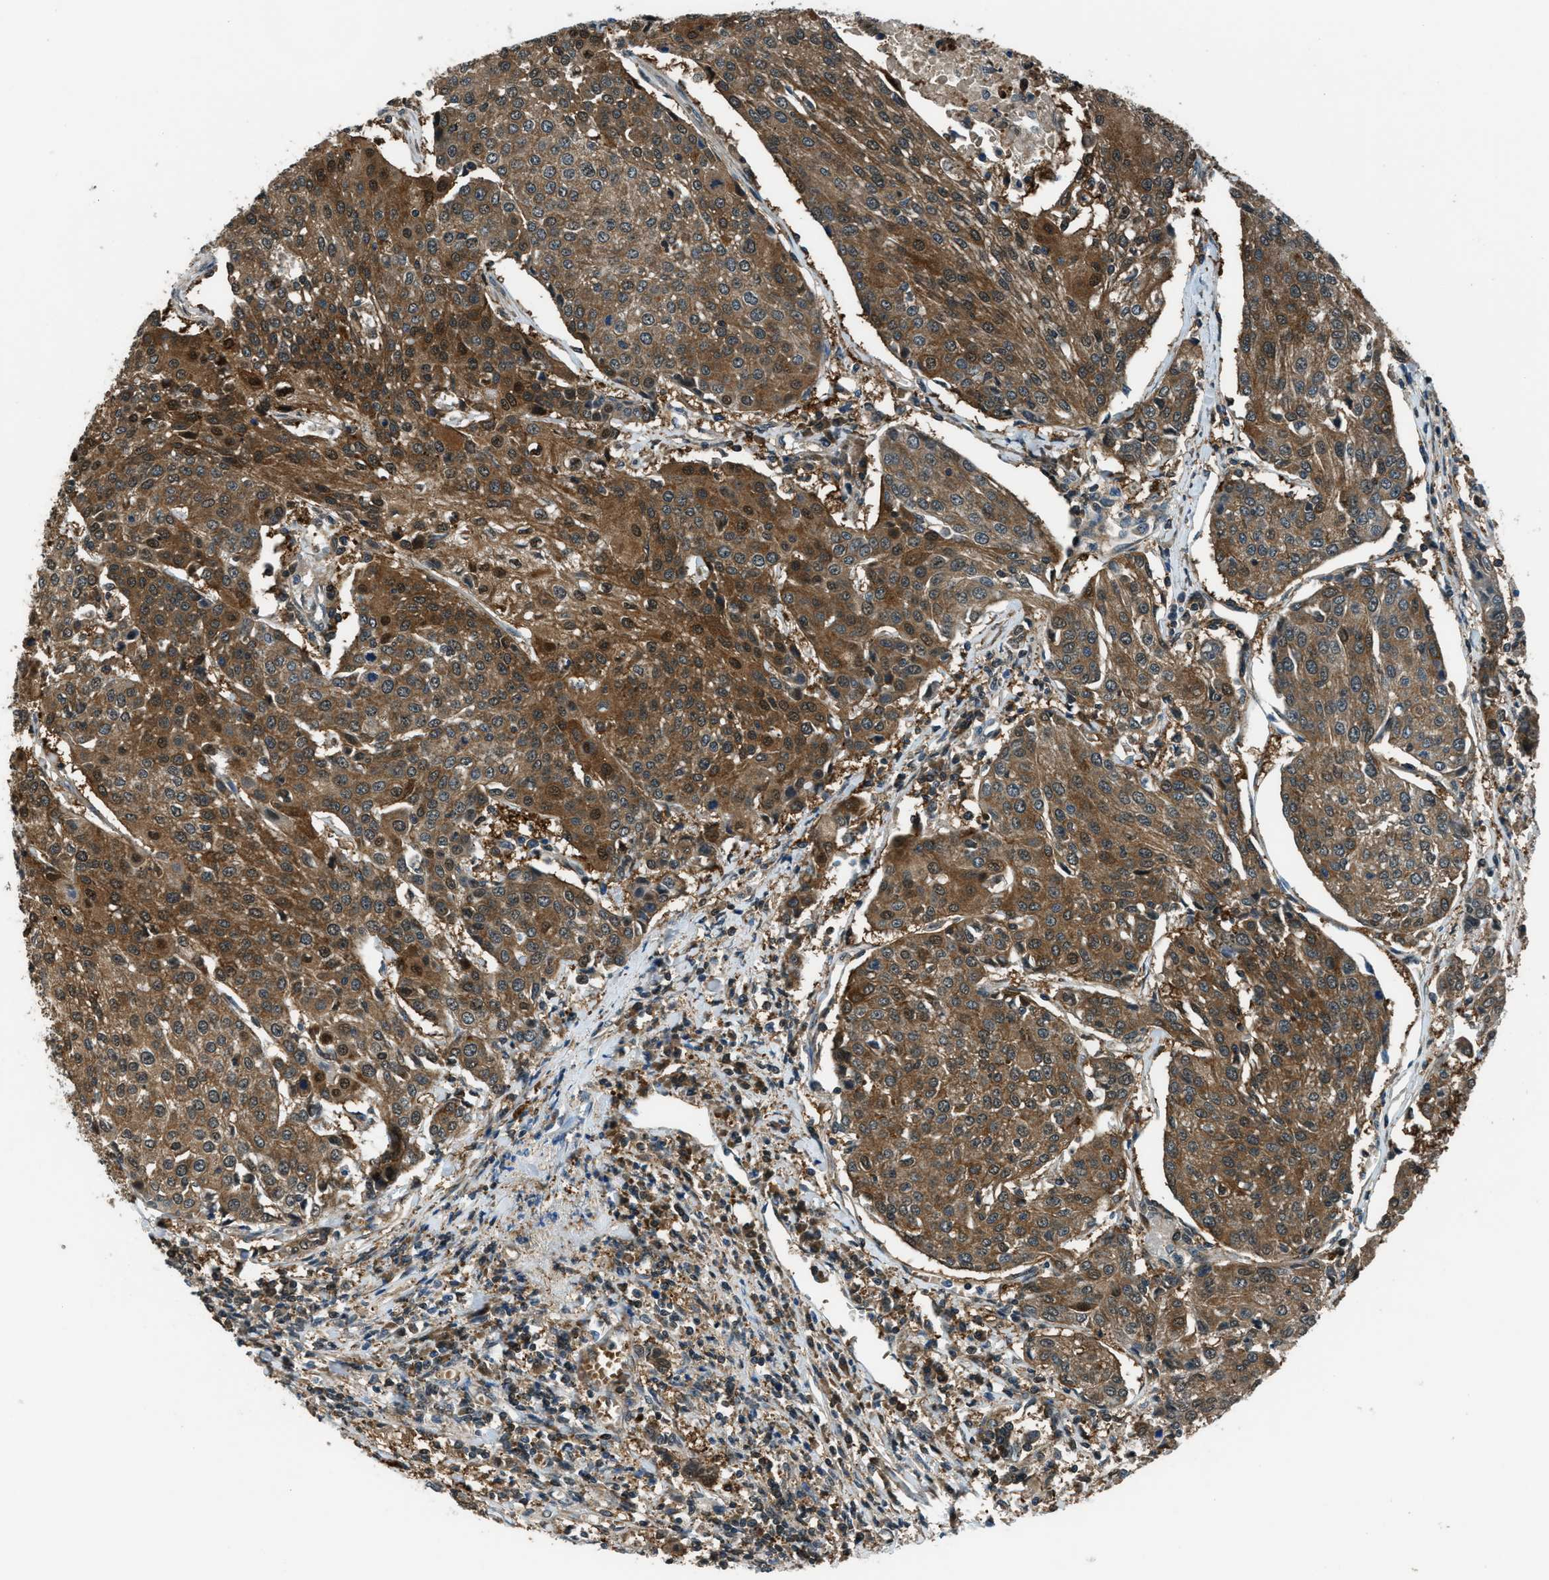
{"staining": {"intensity": "strong", "quantity": ">75%", "location": "cytoplasmic/membranous"}, "tissue": "urothelial cancer", "cell_type": "Tumor cells", "image_type": "cancer", "snomed": [{"axis": "morphology", "description": "Urothelial carcinoma, High grade"}, {"axis": "topography", "description": "Urinary bladder"}], "caption": "High-grade urothelial carcinoma stained with a brown dye exhibits strong cytoplasmic/membranous positive positivity in approximately >75% of tumor cells.", "gene": "HEBP2", "patient": {"sex": "female", "age": 85}}